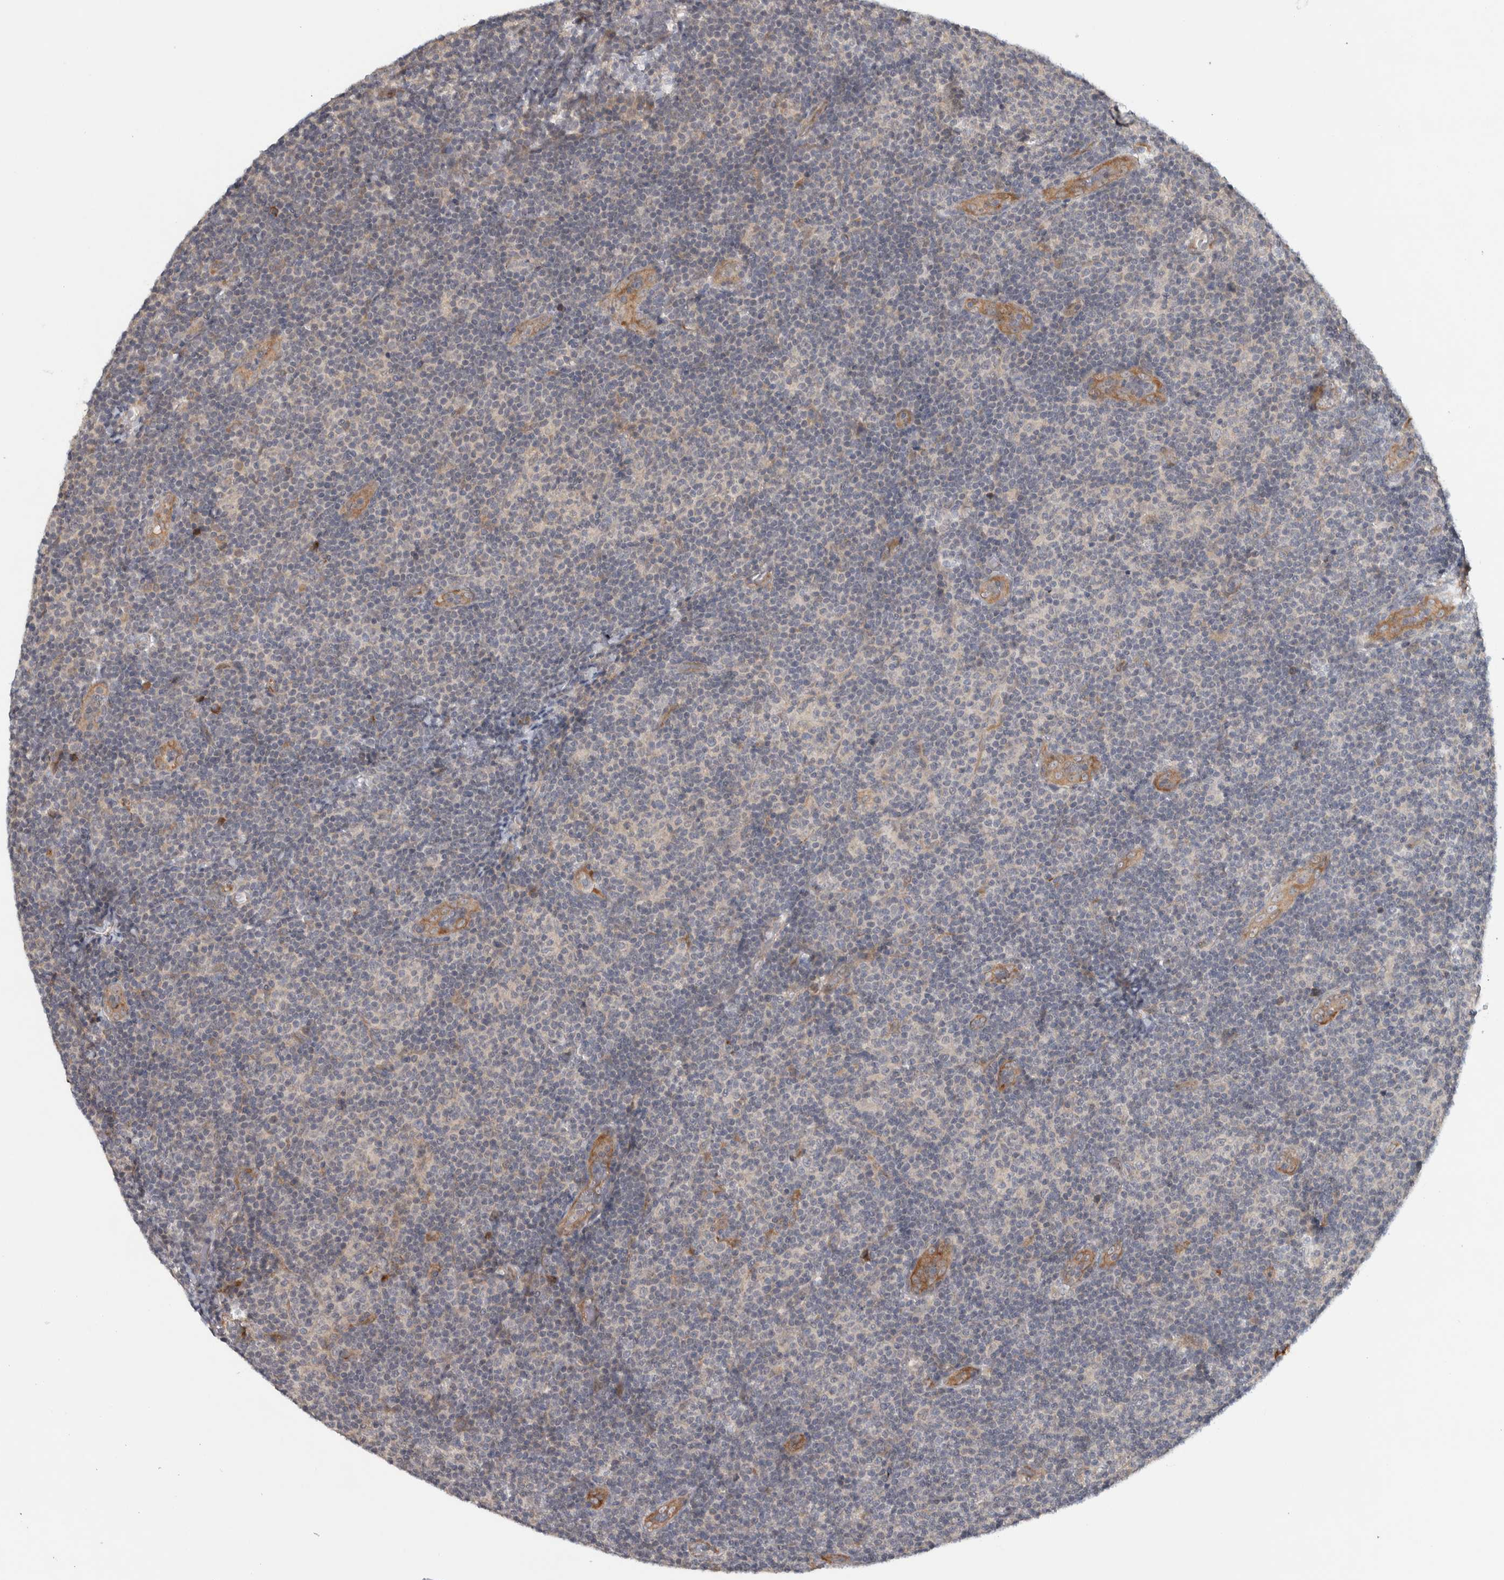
{"staining": {"intensity": "negative", "quantity": "none", "location": "none"}, "tissue": "lymphoma", "cell_type": "Tumor cells", "image_type": "cancer", "snomed": [{"axis": "morphology", "description": "Malignant lymphoma, non-Hodgkin's type, Low grade"}, {"axis": "topography", "description": "Lymph node"}], "caption": "This is an immunohistochemistry photomicrograph of human low-grade malignant lymphoma, non-Hodgkin's type. There is no expression in tumor cells.", "gene": "TBC1D31", "patient": {"sex": "male", "age": 83}}